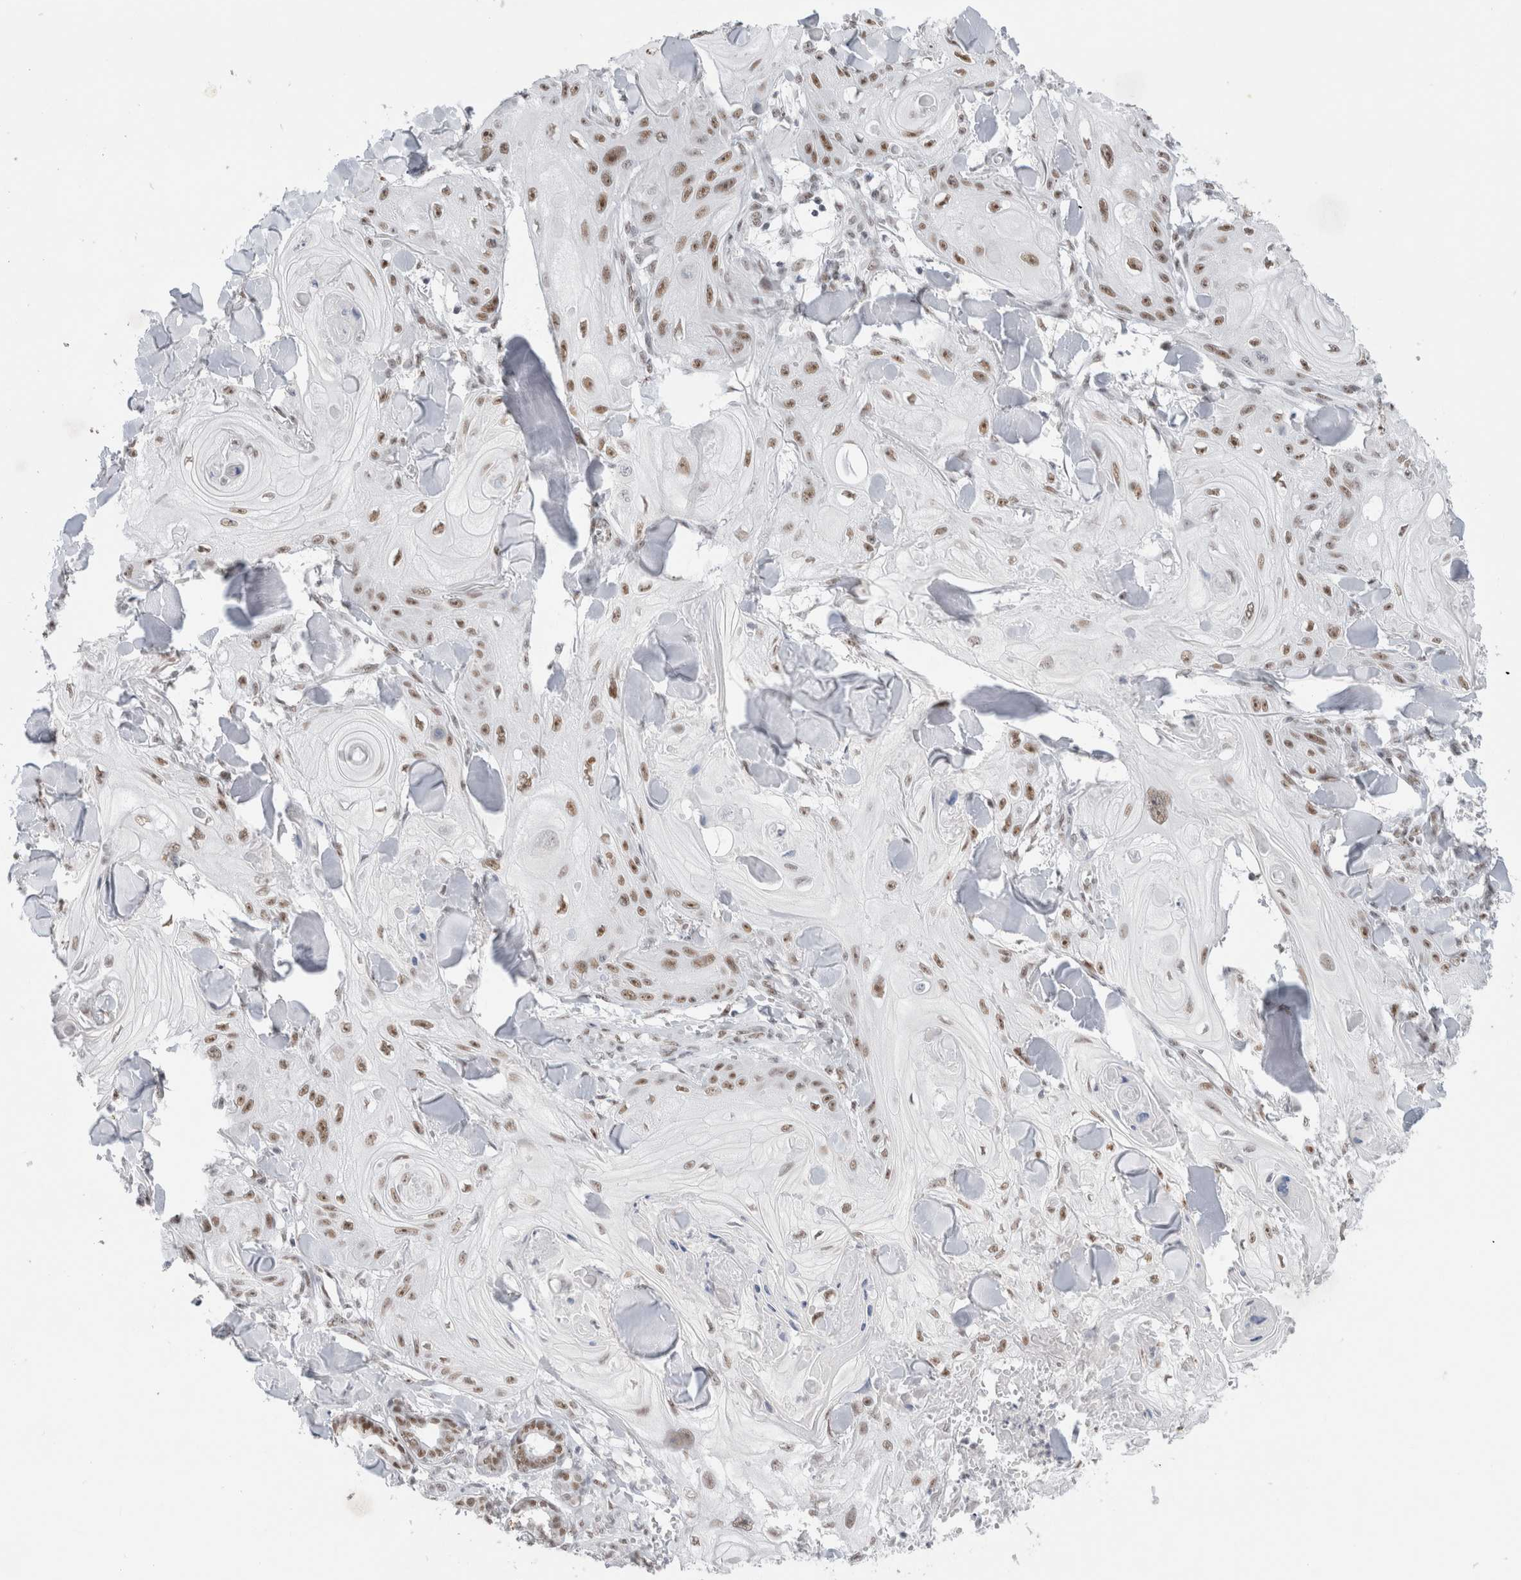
{"staining": {"intensity": "moderate", "quantity": ">75%", "location": "nuclear"}, "tissue": "skin cancer", "cell_type": "Tumor cells", "image_type": "cancer", "snomed": [{"axis": "morphology", "description": "Squamous cell carcinoma, NOS"}, {"axis": "topography", "description": "Skin"}], "caption": "IHC micrograph of human skin cancer stained for a protein (brown), which reveals medium levels of moderate nuclear positivity in approximately >75% of tumor cells.", "gene": "COPS7A", "patient": {"sex": "male", "age": 74}}